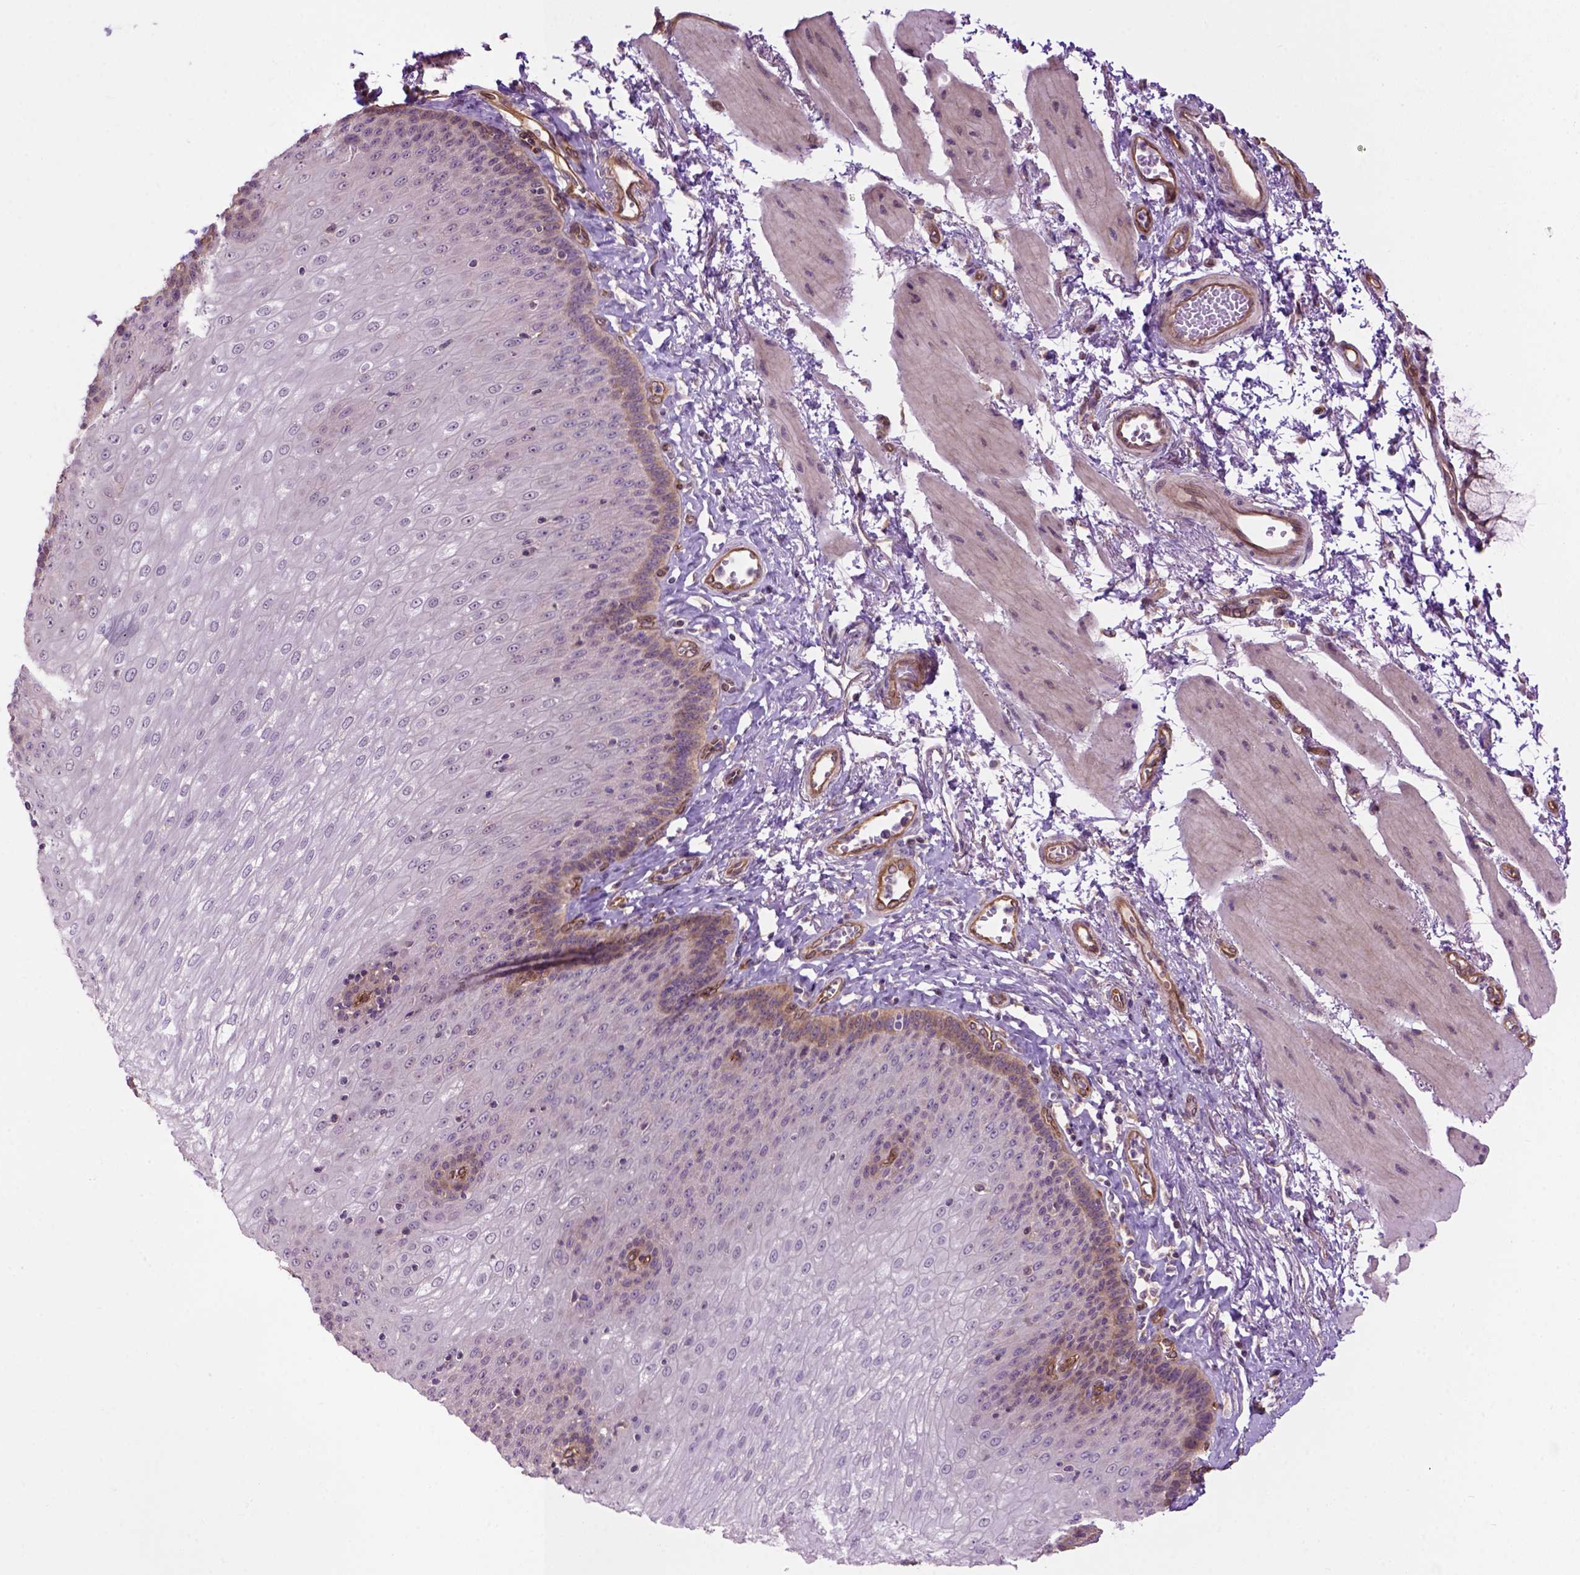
{"staining": {"intensity": "moderate", "quantity": "<25%", "location": "cytoplasmic/membranous"}, "tissue": "esophagus", "cell_type": "Squamous epithelial cells", "image_type": "normal", "snomed": [{"axis": "morphology", "description": "Normal tissue, NOS"}, {"axis": "topography", "description": "Esophagus"}], "caption": "Immunohistochemical staining of unremarkable human esophagus exhibits moderate cytoplasmic/membranous protein positivity in about <25% of squamous epithelial cells.", "gene": "CASKIN2", "patient": {"sex": "female", "age": 81}}